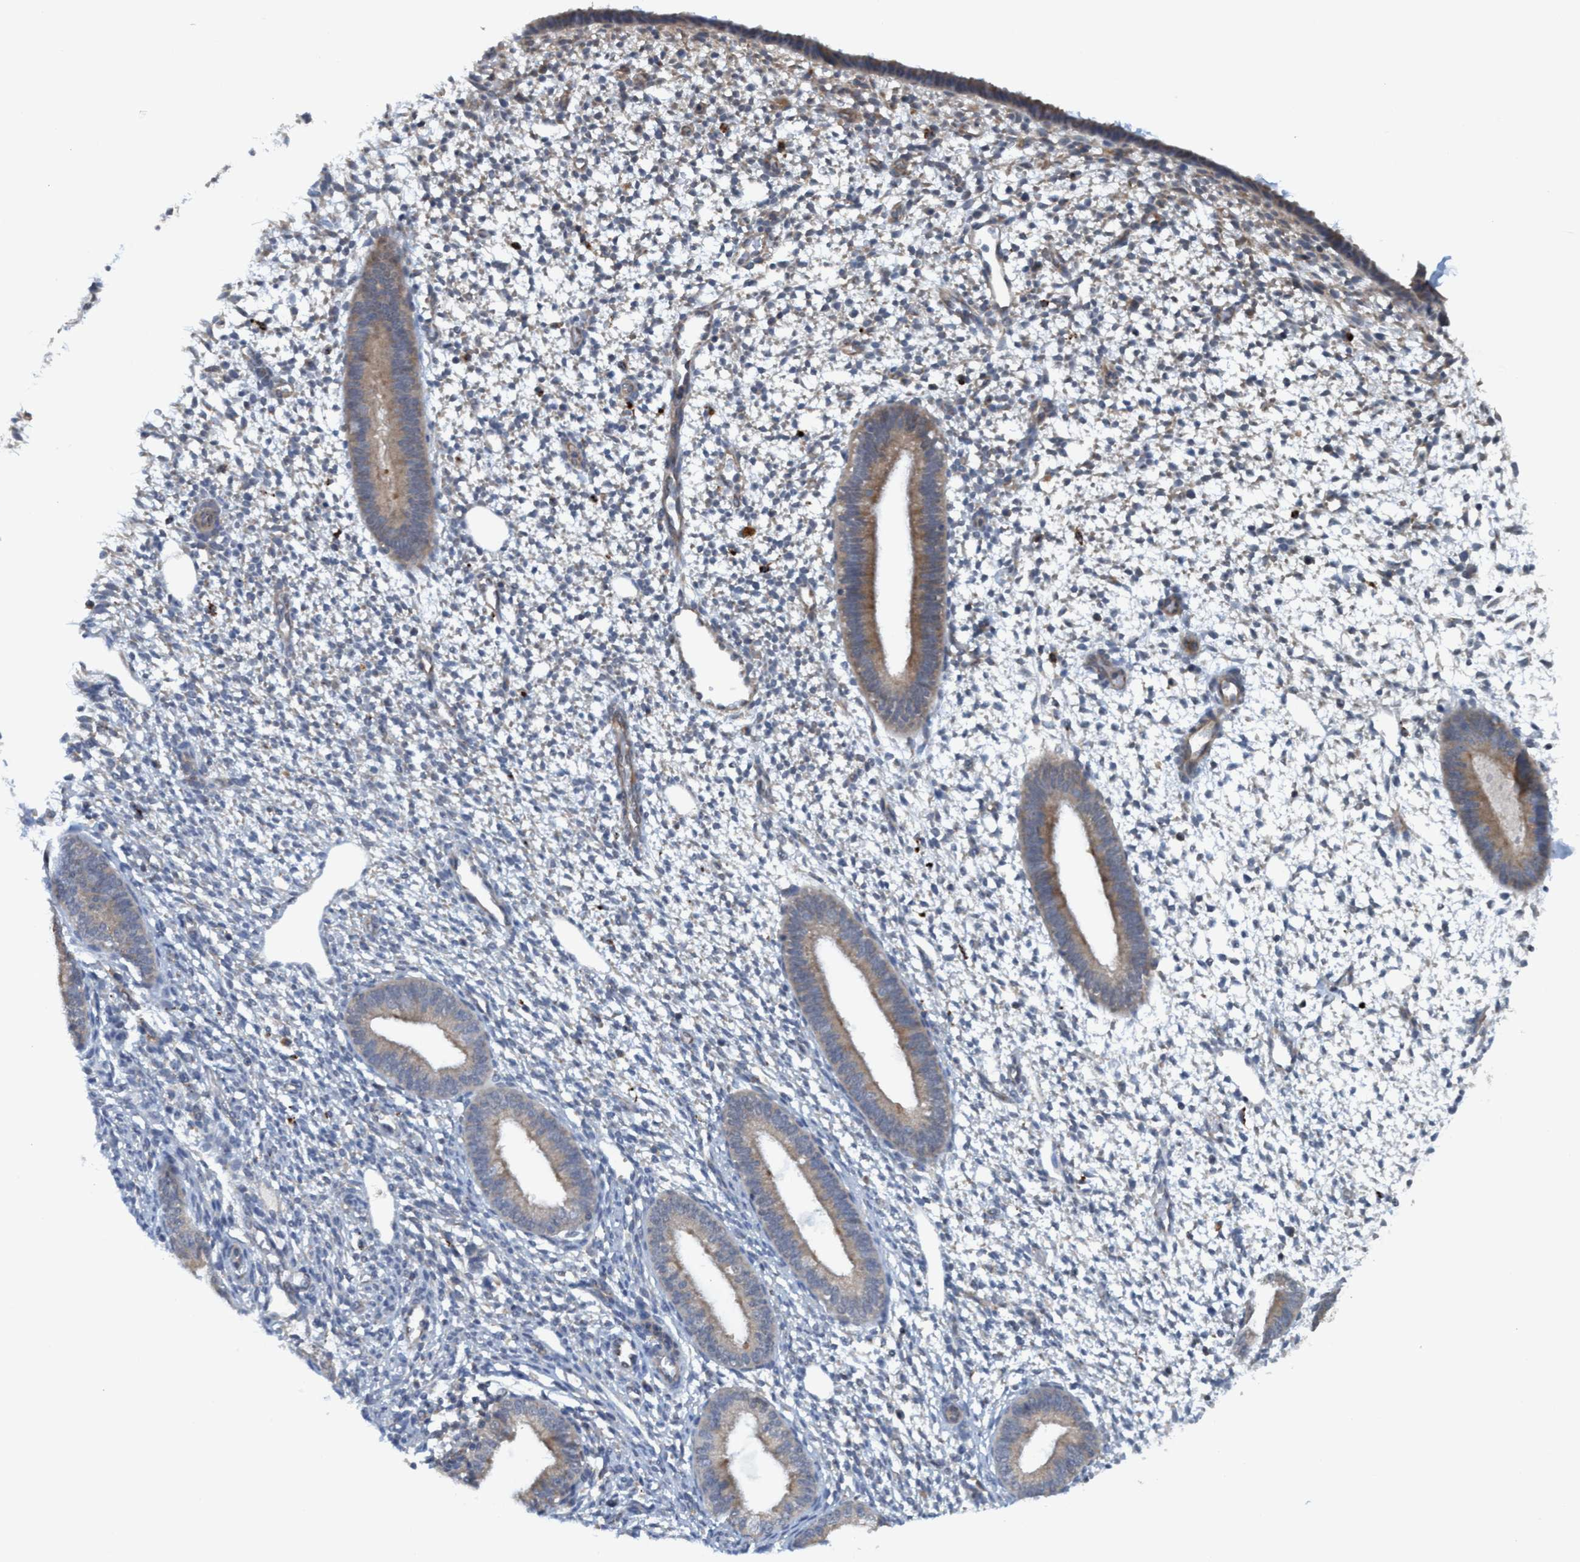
{"staining": {"intensity": "negative", "quantity": "none", "location": "none"}, "tissue": "endometrium", "cell_type": "Cells in endometrial stroma", "image_type": "normal", "snomed": [{"axis": "morphology", "description": "Normal tissue, NOS"}, {"axis": "topography", "description": "Endometrium"}], "caption": "Immunohistochemistry (IHC) micrograph of unremarkable endometrium stained for a protein (brown), which shows no positivity in cells in endometrial stroma. The staining was performed using DAB to visualize the protein expression in brown, while the nuclei were stained in blue with hematoxylin (Magnification: 20x).", "gene": "TRIM65", "patient": {"sex": "female", "age": 46}}